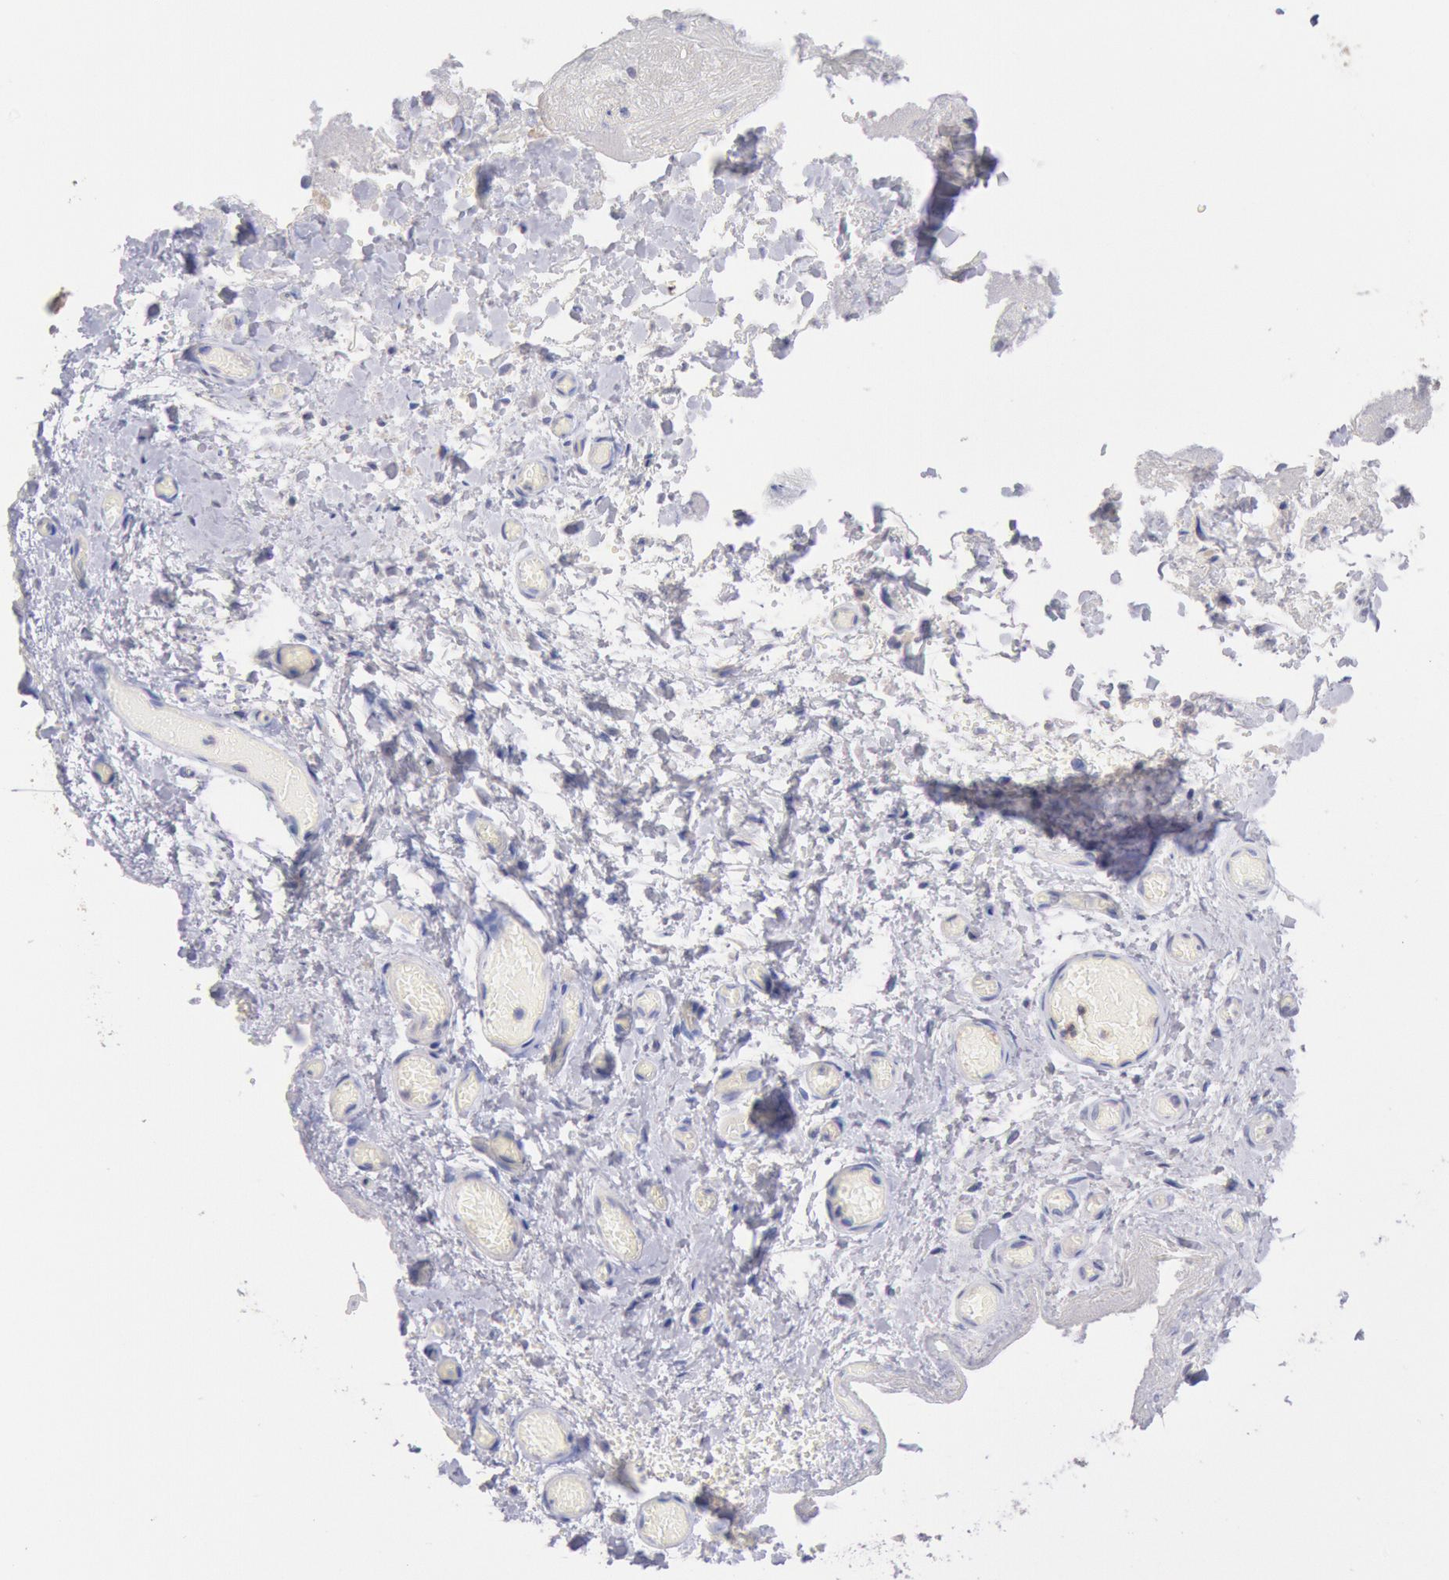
{"staining": {"intensity": "weak", "quantity": "25%-75%", "location": "cytoplasmic/membranous"}, "tissue": "skeletal muscle", "cell_type": "Myocytes", "image_type": "normal", "snomed": [{"axis": "morphology", "description": "Normal tissue, NOS"}, {"axis": "topography", "description": "Skeletal muscle"}, {"axis": "topography", "description": "Soft tissue"}], "caption": "Benign skeletal muscle was stained to show a protein in brown. There is low levels of weak cytoplasmic/membranous expression in about 25%-75% of myocytes.", "gene": "GAL3ST1", "patient": {"sex": "female", "age": 58}}